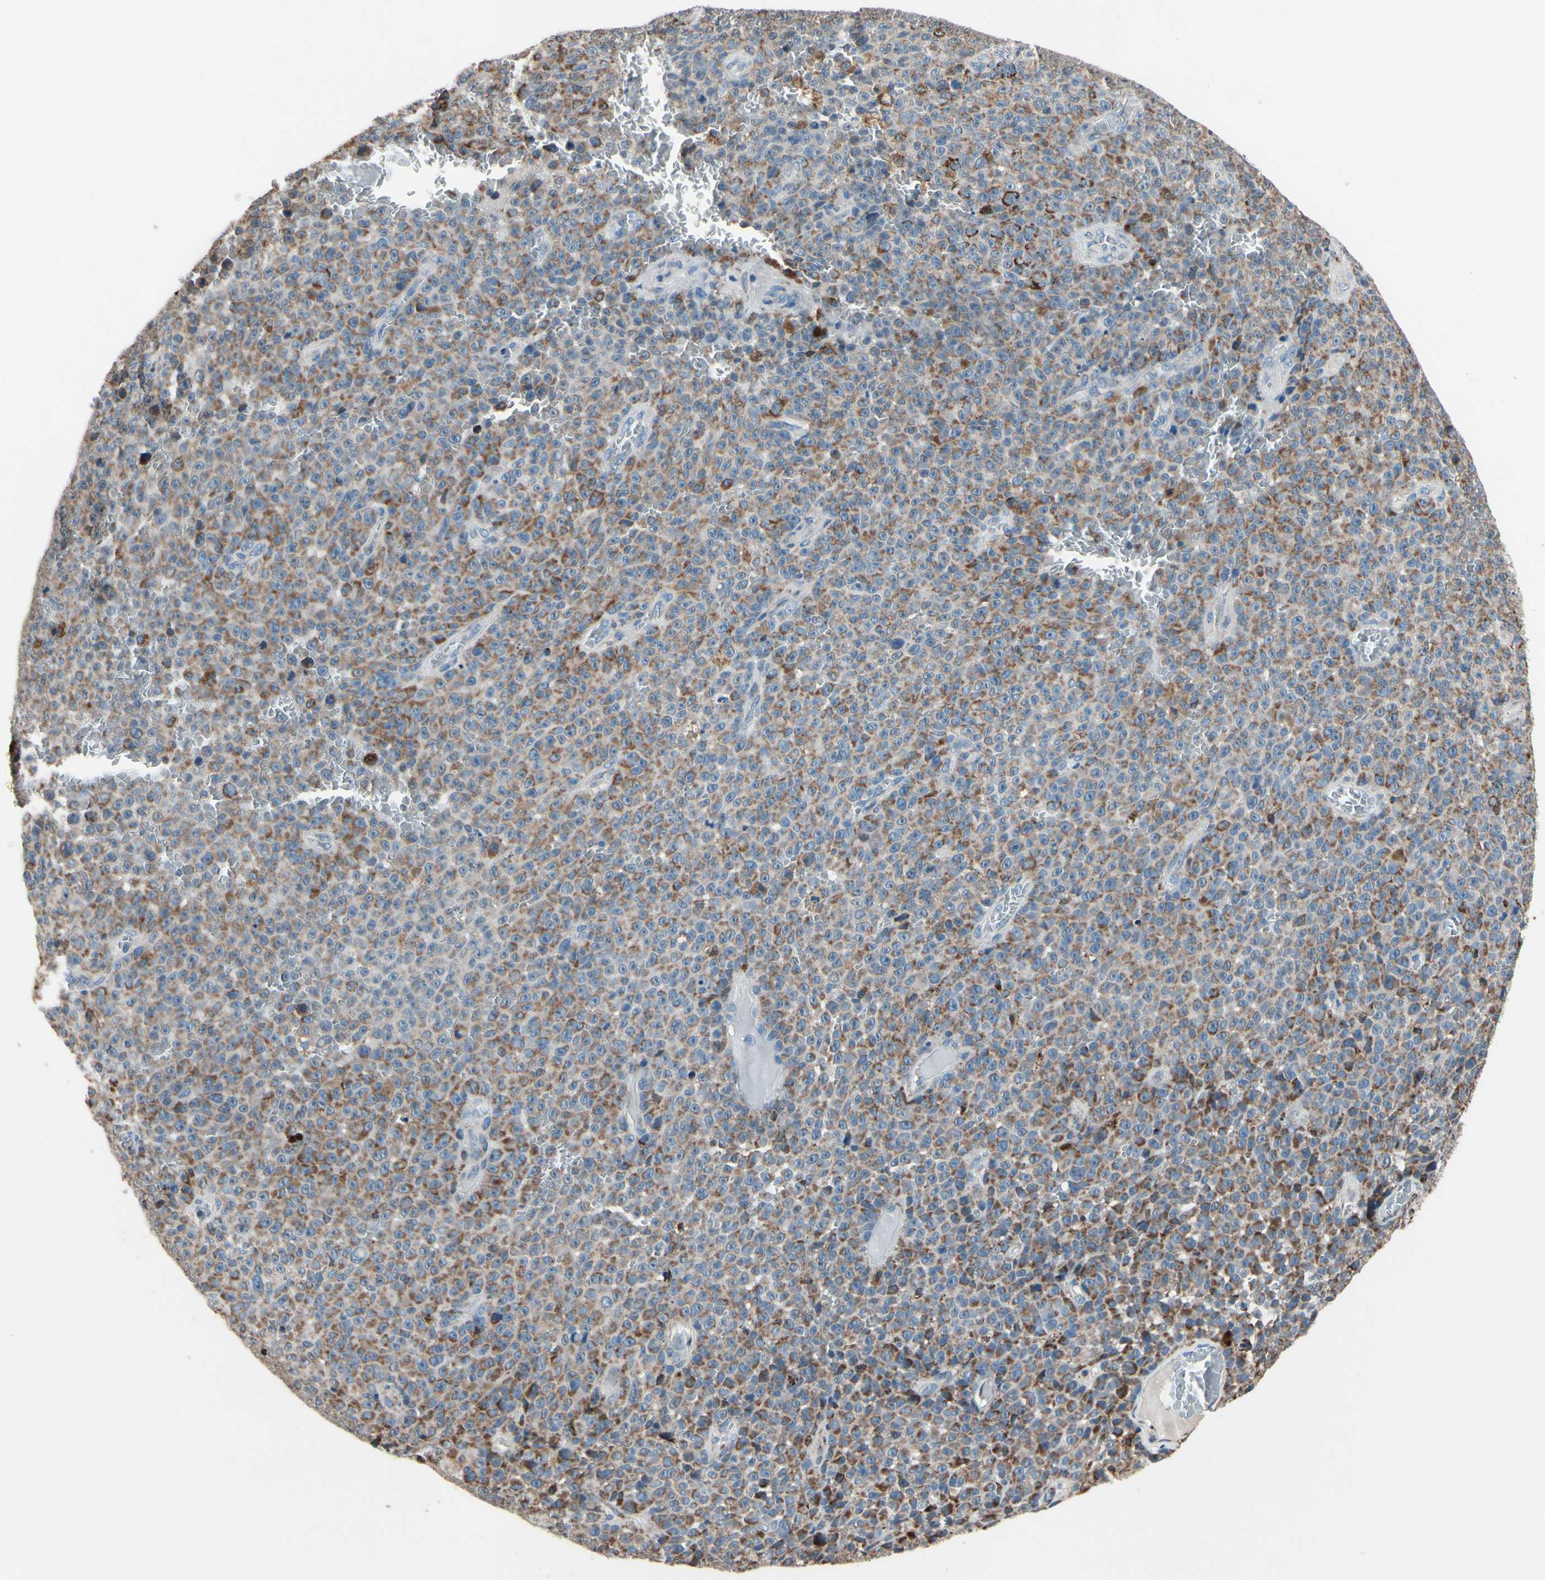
{"staining": {"intensity": "moderate", "quantity": ">75%", "location": "cytoplasmic/membranous"}, "tissue": "melanoma", "cell_type": "Tumor cells", "image_type": "cancer", "snomed": [{"axis": "morphology", "description": "Malignant melanoma, NOS"}, {"axis": "topography", "description": "Skin"}], "caption": "Protein expression analysis of human melanoma reveals moderate cytoplasmic/membranous expression in about >75% of tumor cells. (Brightfield microscopy of DAB IHC at high magnification).", "gene": "TMEM176A", "patient": {"sex": "female", "age": 82}}